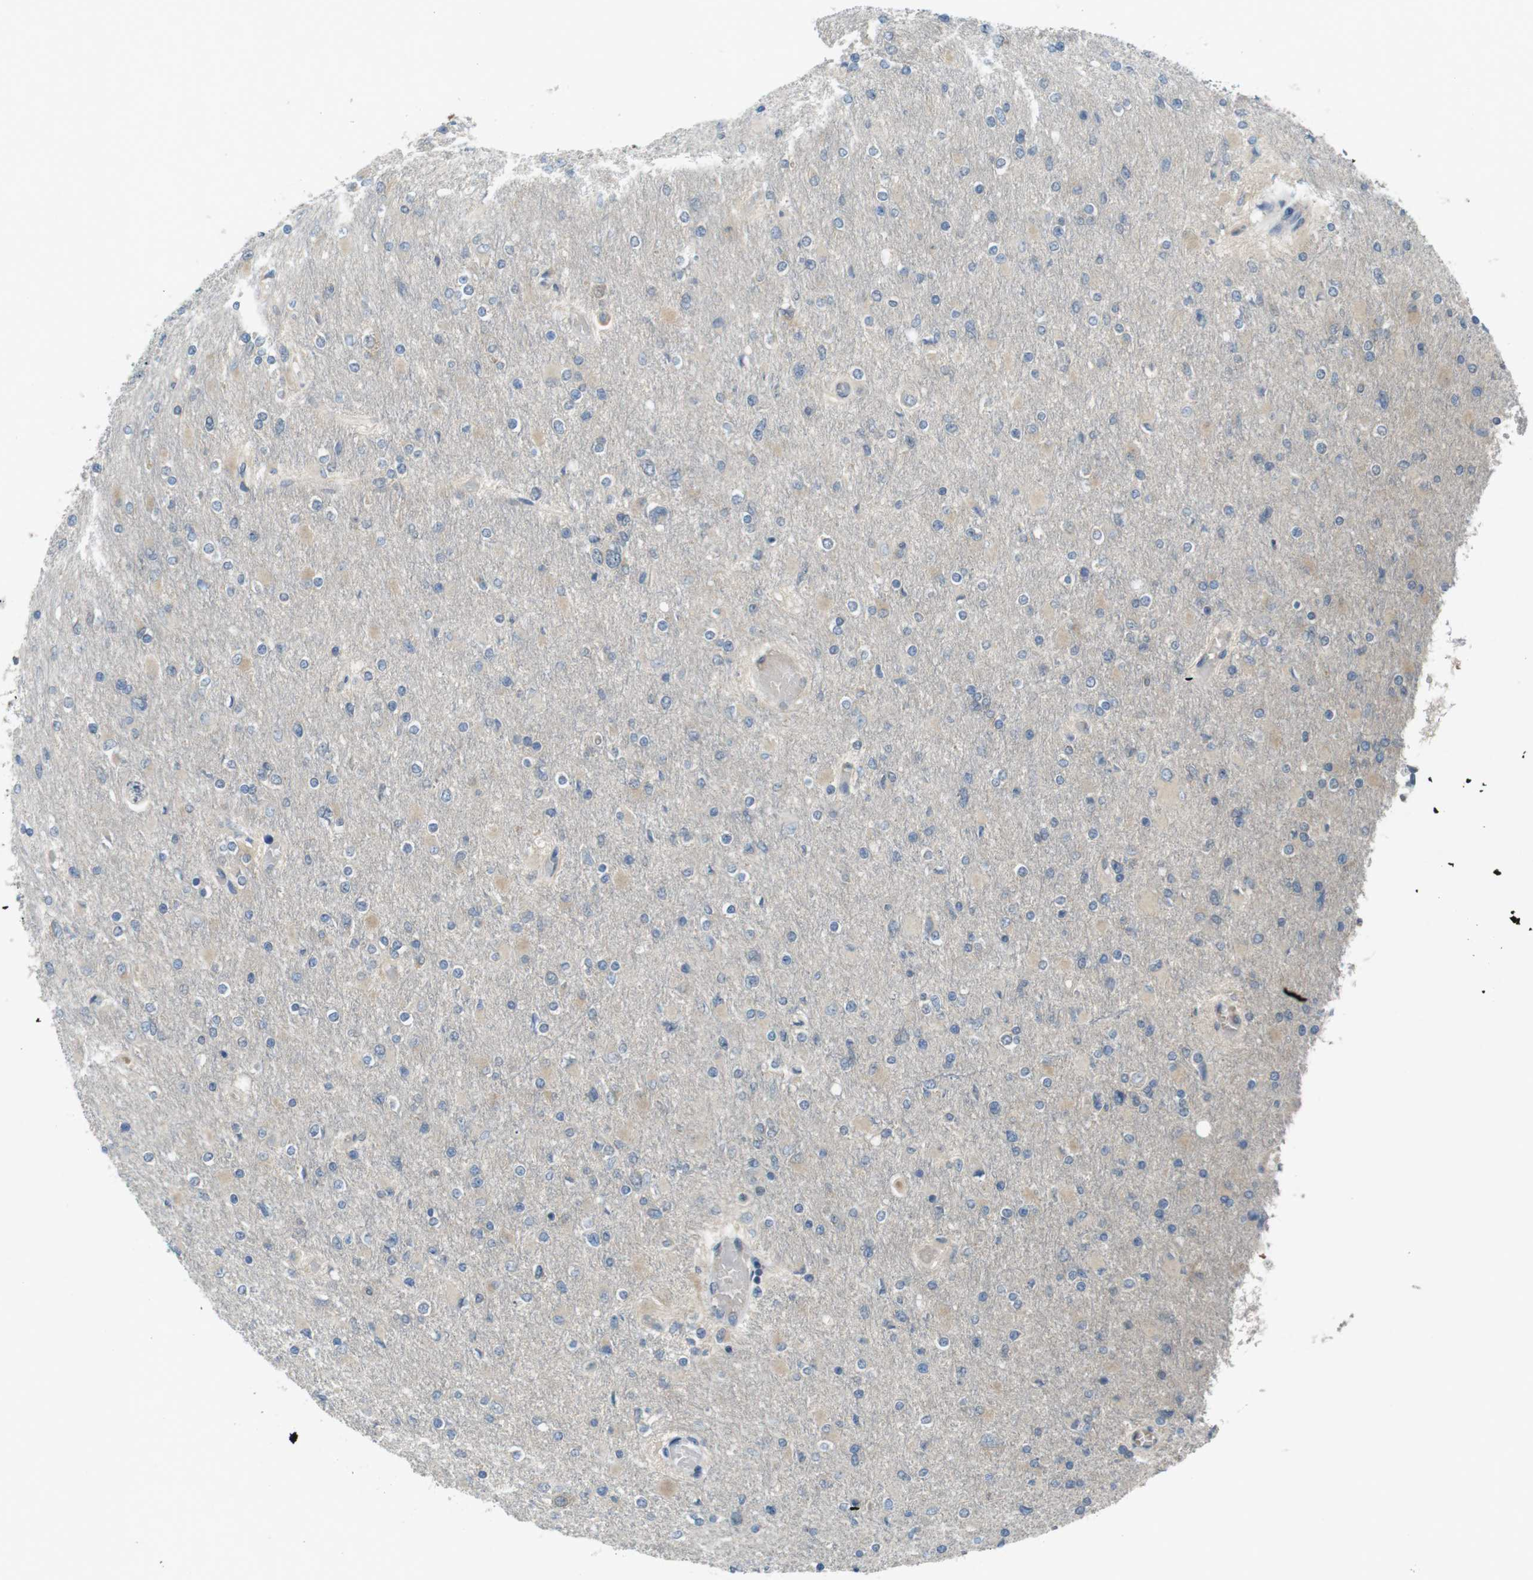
{"staining": {"intensity": "negative", "quantity": "none", "location": "none"}, "tissue": "glioma", "cell_type": "Tumor cells", "image_type": "cancer", "snomed": [{"axis": "morphology", "description": "Glioma, malignant, High grade"}, {"axis": "topography", "description": "Cerebral cortex"}], "caption": "Protein analysis of glioma reveals no significant positivity in tumor cells.", "gene": "SUGT1", "patient": {"sex": "female", "age": 36}}